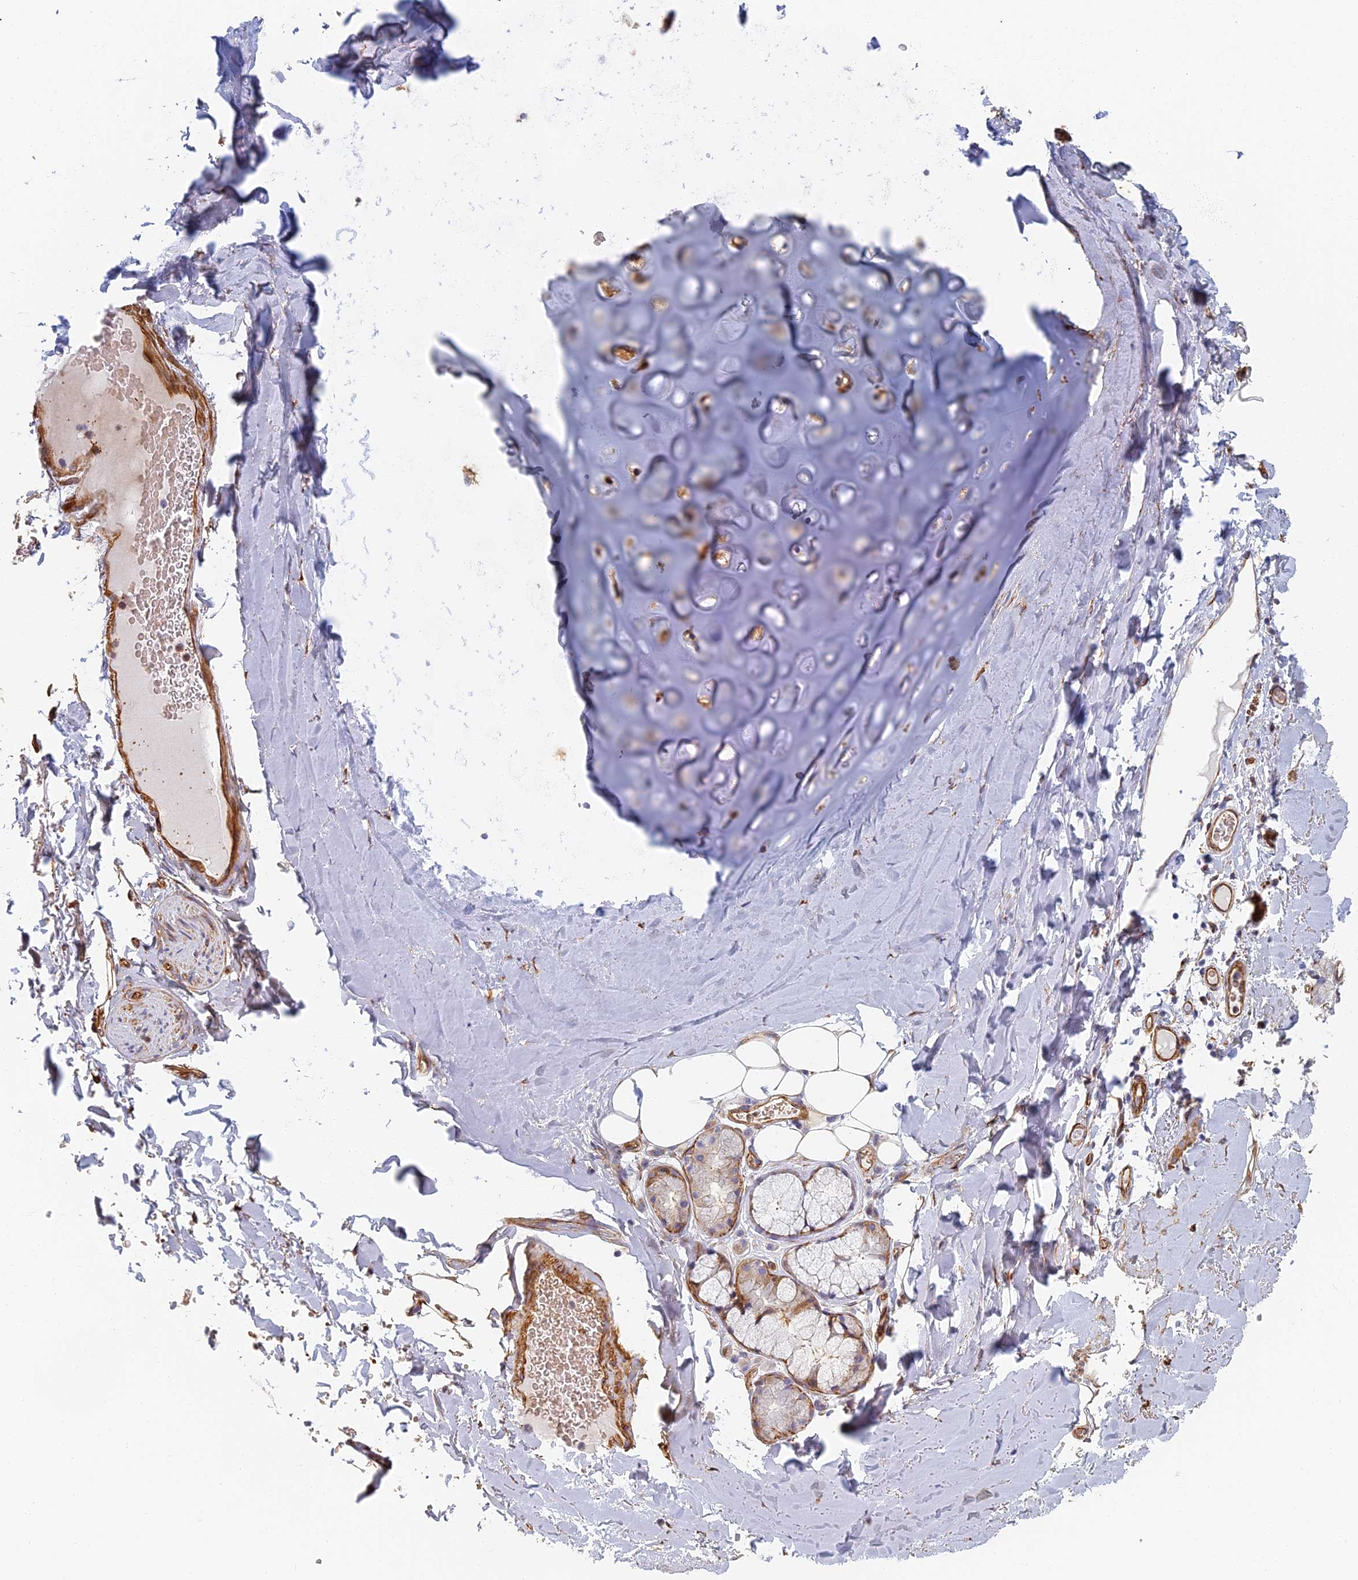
{"staining": {"intensity": "moderate", "quantity": "25%-75%", "location": "cytoplasmic/membranous"}, "tissue": "adipose tissue", "cell_type": "Adipocytes", "image_type": "normal", "snomed": [{"axis": "morphology", "description": "Normal tissue, NOS"}, {"axis": "topography", "description": "Lymph node"}, {"axis": "topography", "description": "Bronchus"}], "caption": "Immunohistochemical staining of unremarkable adipose tissue displays moderate cytoplasmic/membranous protein positivity in about 25%-75% of adipocytes. The protein of interest is stained brown, and the nuclei are stained in blue (DAB IHC with brightfield microscopy, high magnification).", "gene": "ABCB10", "patient": {"sex": "male", "age": 63}}